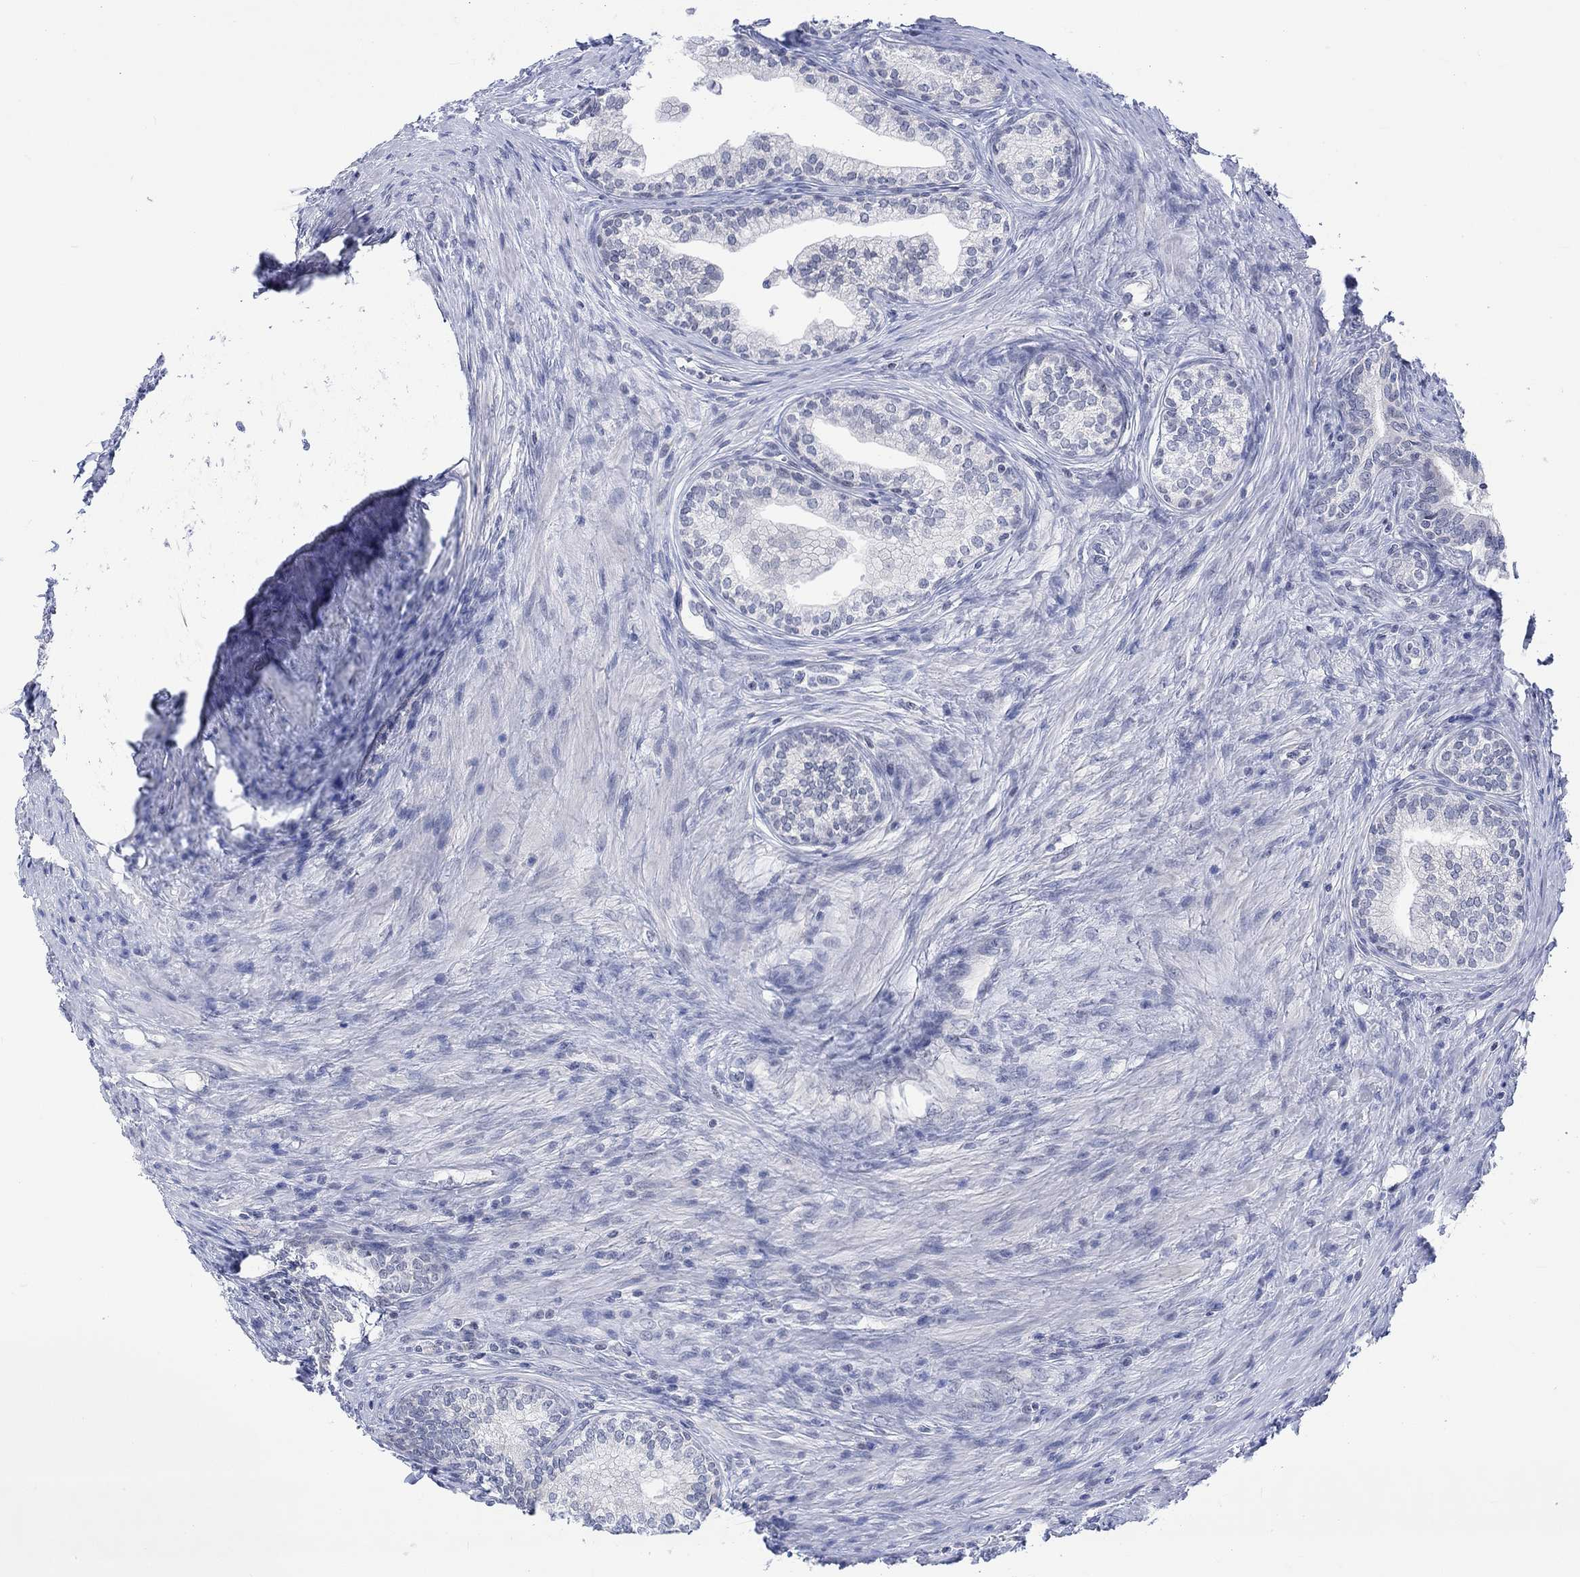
{"staining": {"intensity": "negative", "quantity": "none", "location": "none"}, "tissue": "prostate", "cell_type": "Glandular cells", "image_type": "normal", "snomed": [{"axis": "morphology", "description": "Normal tissue, NOS"}, {"axis": "topography", "description": "Prostate"}], "caption": "A micrograph of prostate stained for a protein reveals no brown staining in glandular cells. (Brightfield microscopy of DAB immunohistochemistry (IHC) at high magnification).", "gene": "DCX", "patient": {"sex": "male", "age": 65}}